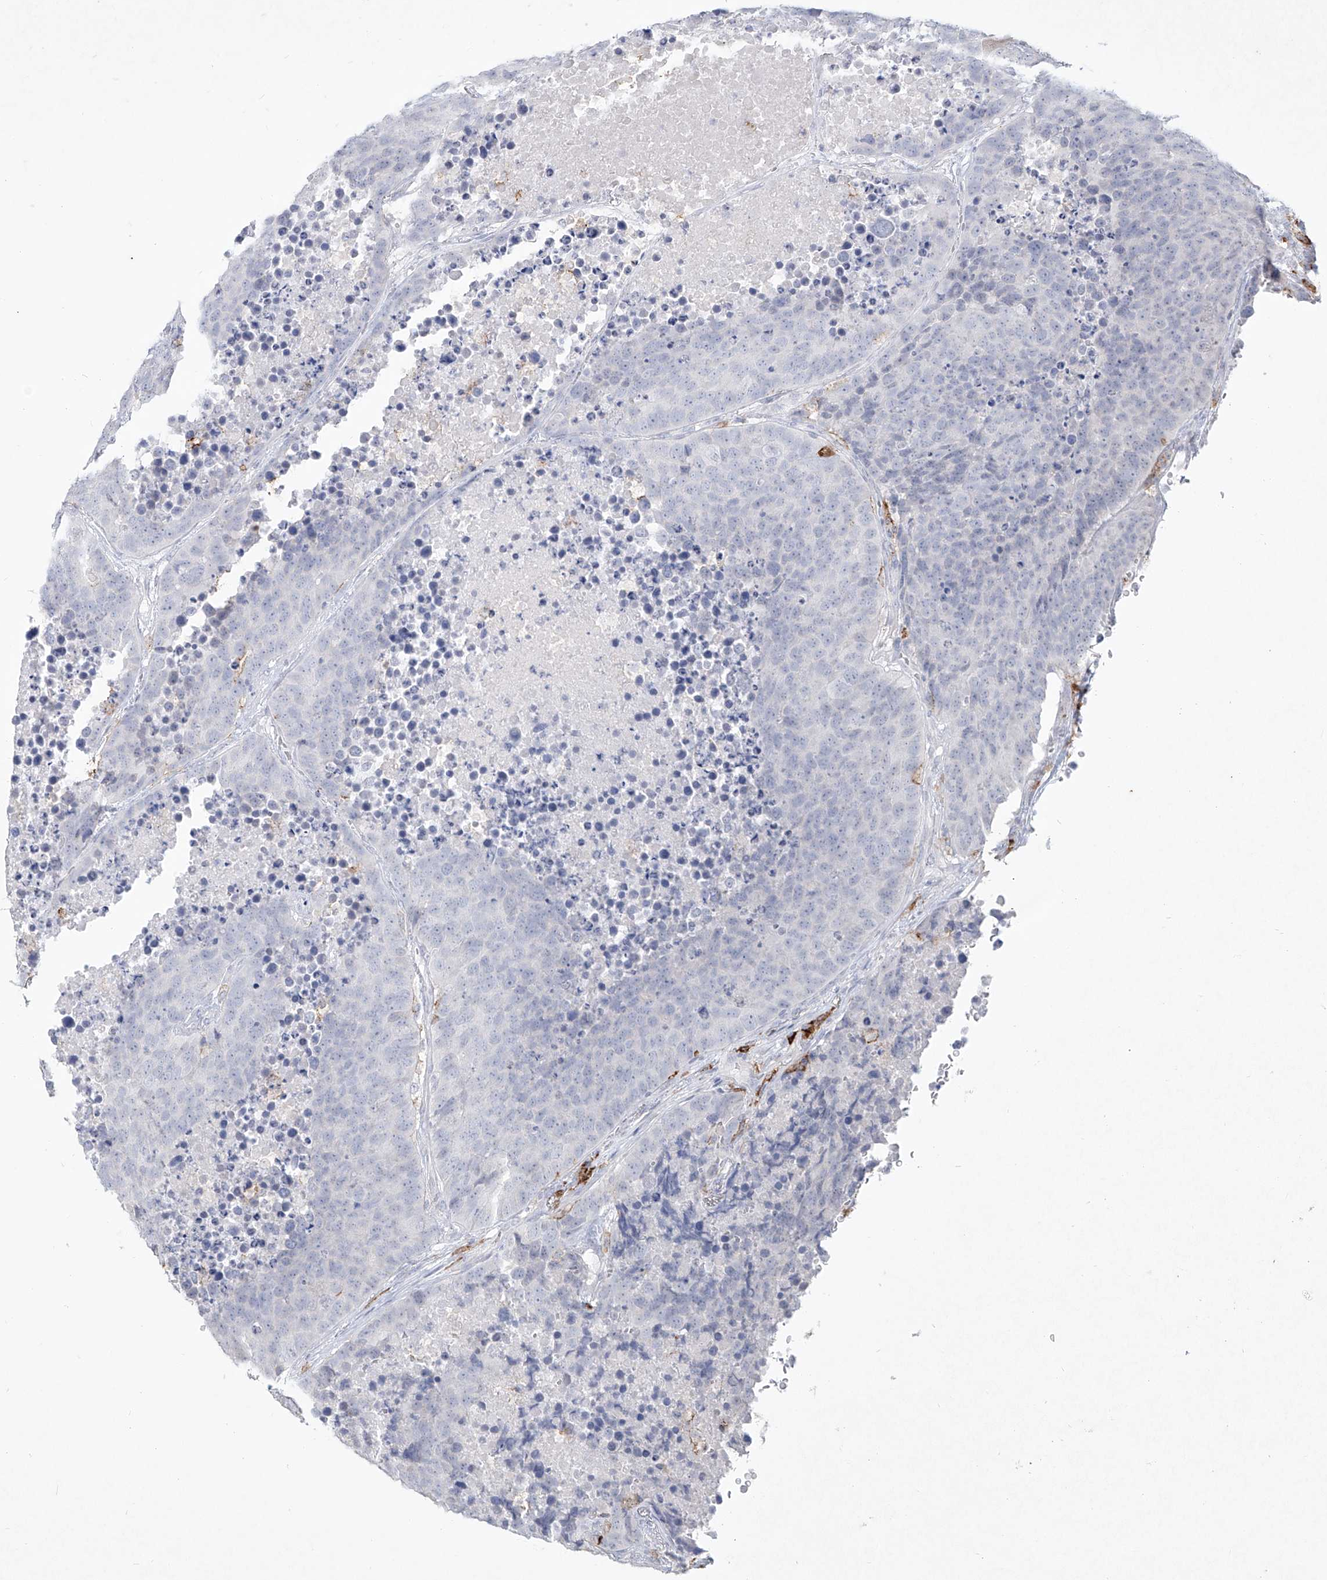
{"staining": {"intensity": "negative", "quantity": "none", "location": "none"}, "tissue": "carcinoid", "cell_type": "Tumor cells", "image_type": "cancer", "snomed": [{"axis": "morphology", "description": "Carcinoid, malignant, NOS"}, {"axis": "topography", "description": "Lung"}], "caption": "Micrograph shows no protein positivity in tumor cells of carcinoid tissue. (IHC, brightfield microscopy, high magnification).", "gene": "CD209", "patient": {"sex": "male", "age": 60}}